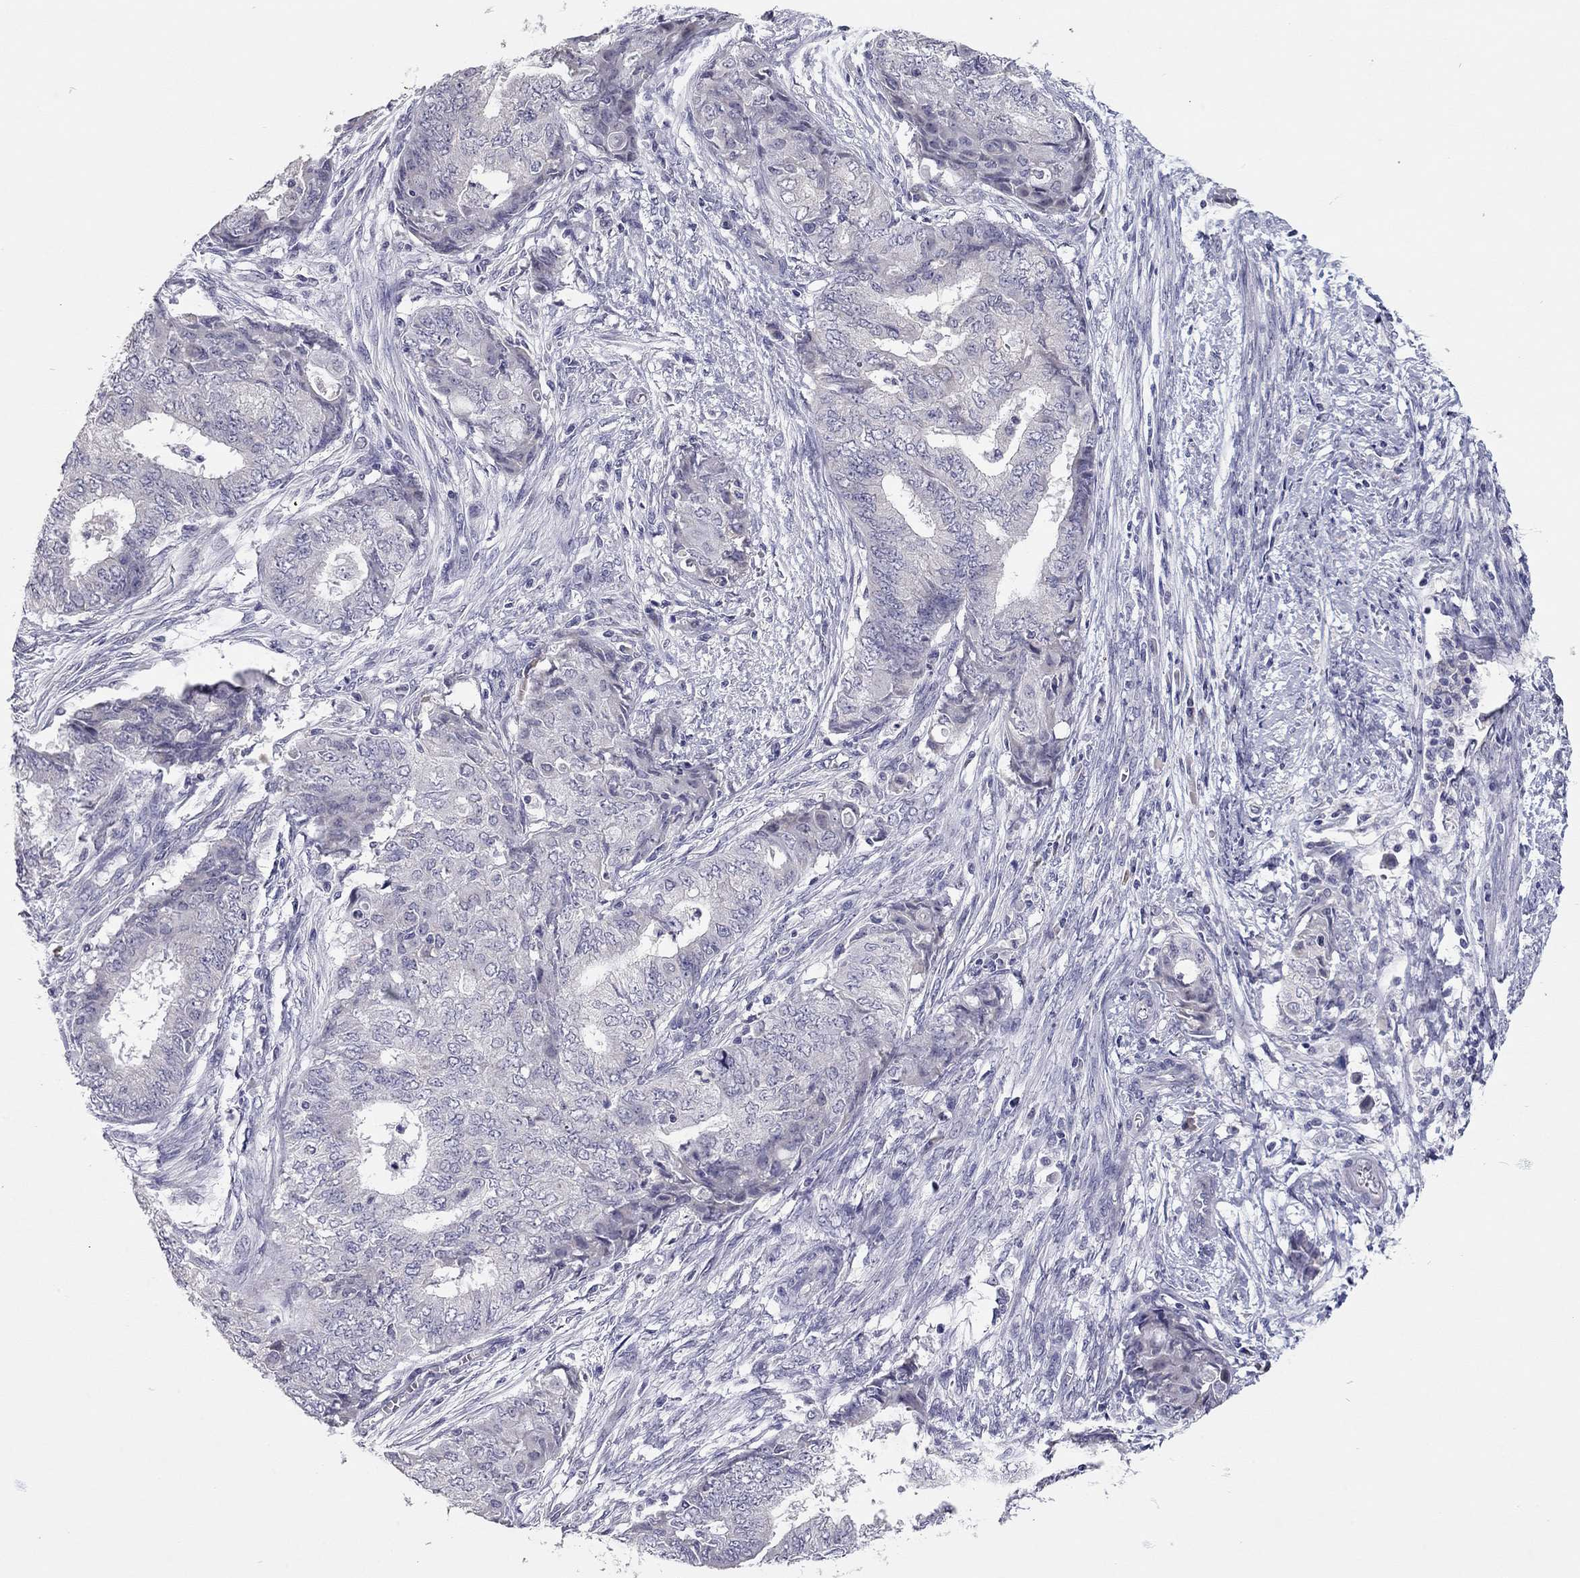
{"staining": {"intensity": "negative", "quantity": "none", "location": "none"}, "tissue": "endometrial cancer", "cell_type": "Tumor cells", "image_type": "cancer", "snomed": [{"axis": "morphology", "description": "Adenocarcinoma, NOS"}, {"axis": "topography", "description": "Endometrium"}], "caption": "The IHC micrograph has no significant staining in tumor cells of endometrial cancer tissue. (DAB IHC with hematoxylin counter stain).", "gene": "SCARB1", "patient": {"sex": "female", "age": 62}}